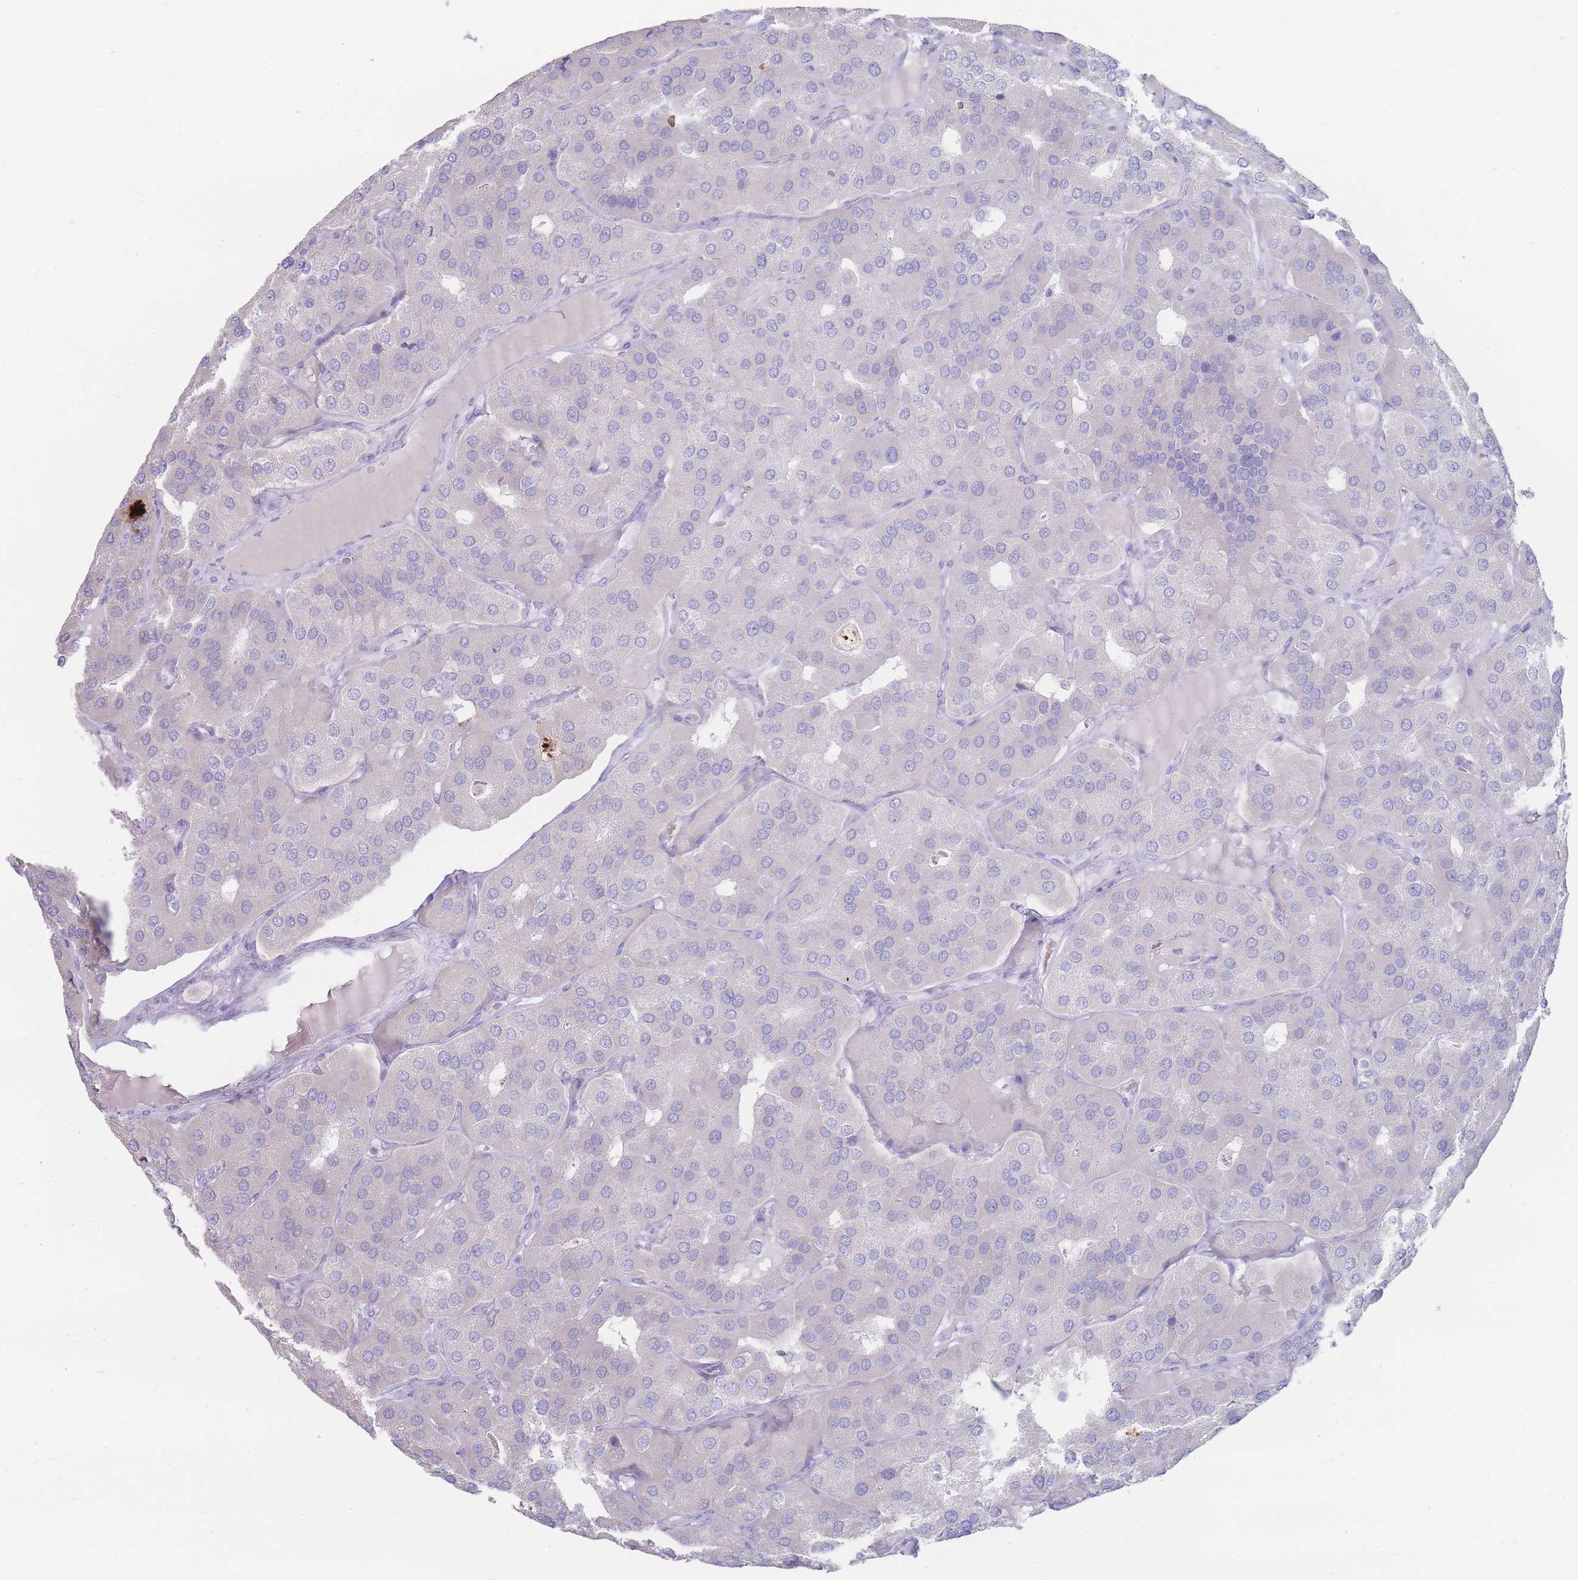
{"staining": {"intensity": "negative", "quantity": "none", "location": "none"}, "tissue": "parathyroid gland", "cell_type": "Glandular cells", "image_type": "normal", "snomed": [{"axis": "morphology", "description": "Normal tissue, NOS"}, {"axis": "morphology", "description": "Adenoma, NOS"}, {"axis": "topography", "description": "Parathyroid gland"}], "caption": "Immunohistochemistry histopathology image of unremarkable human parathyroid gland stained for a protein (brown), which reveals no staining in glandular cells. (DAB immunohistochemistry visualized using brightfield microscopy, high magnification).", "gene": "ENSG00000284931", "patient": {"sex": "female", "age": 86}}